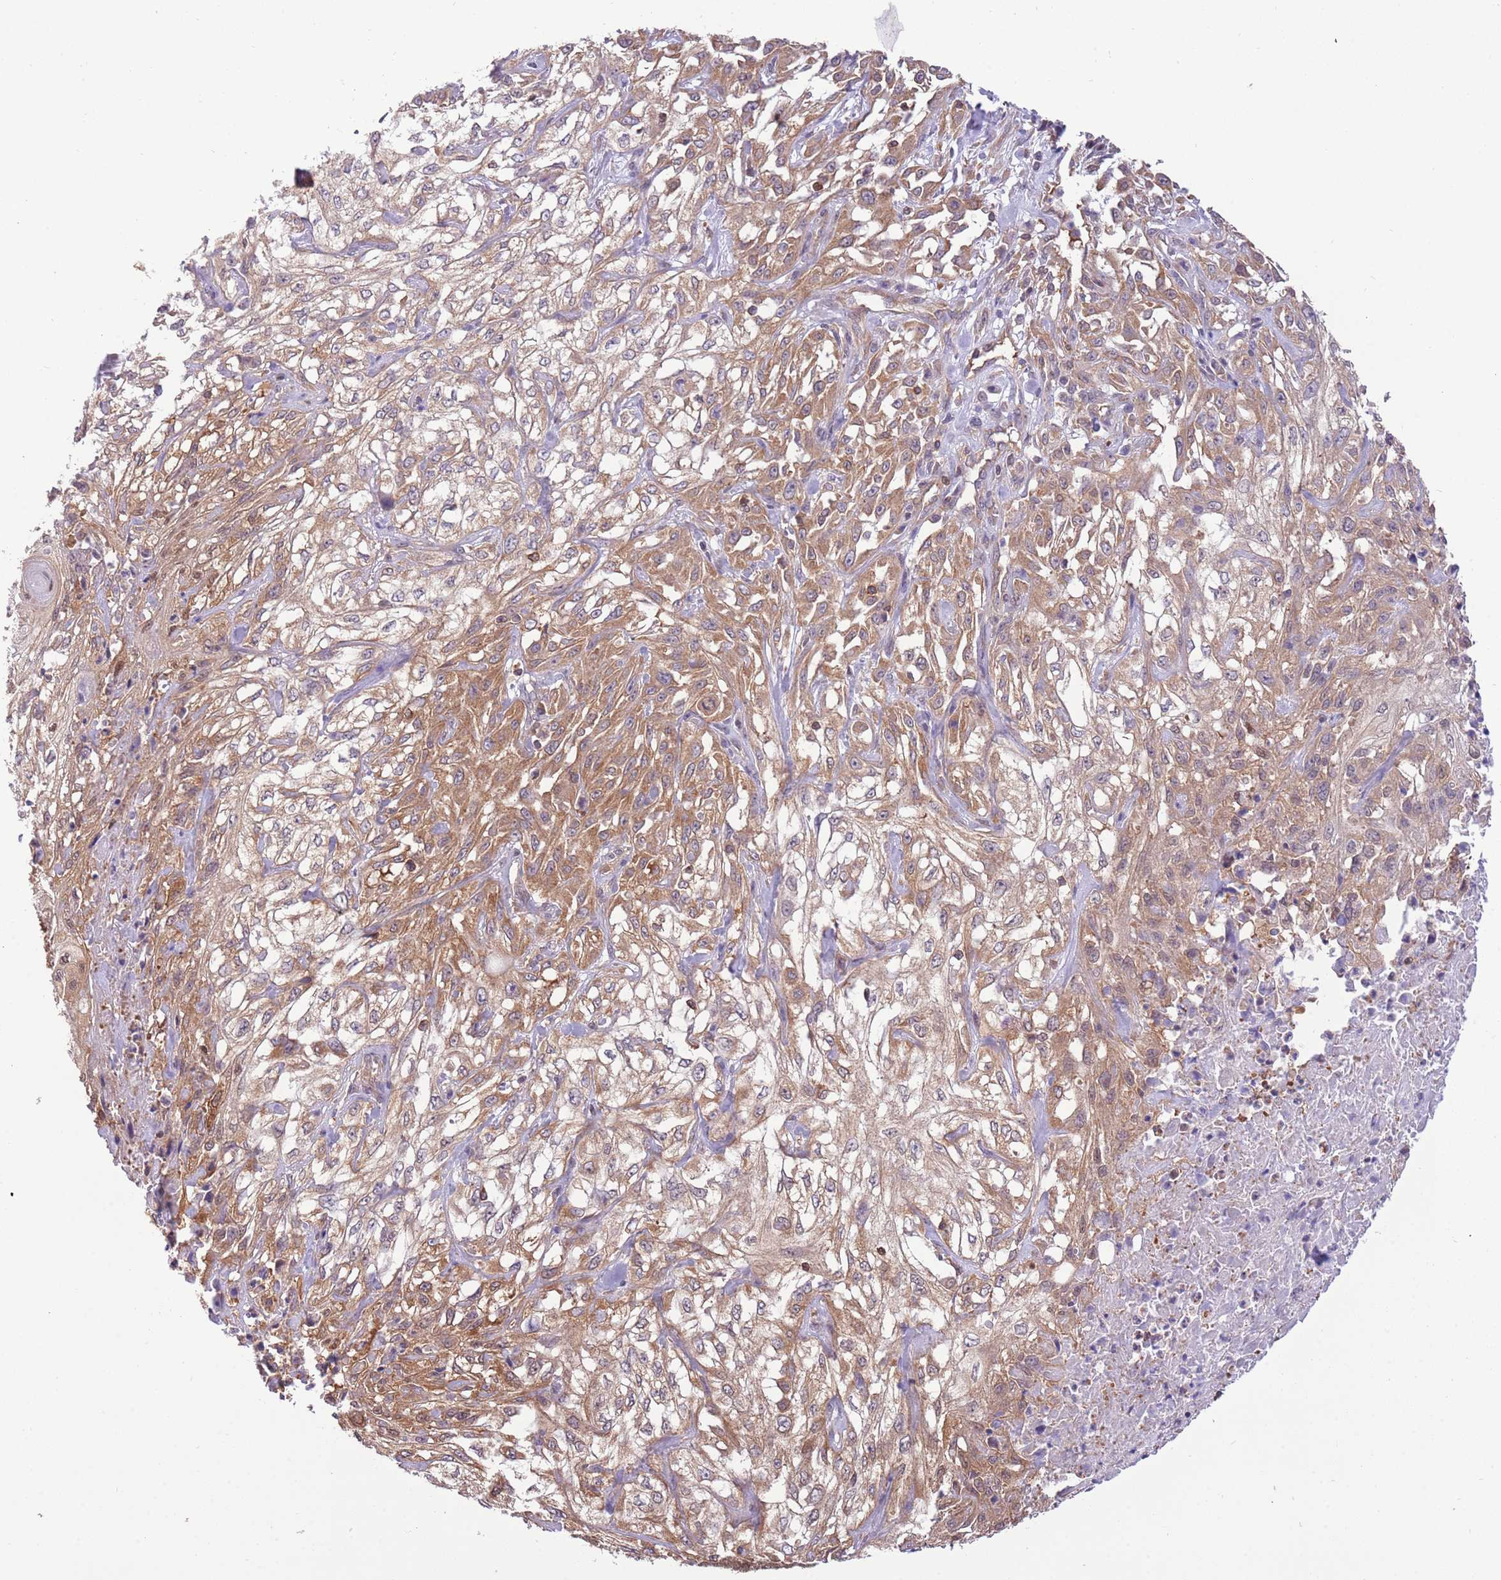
{"staining": {"intensity": "moderate", "quantity": ">75%", "location": "cytoplasmic/membranous"}, "tissue": "skin cancer", "cell_type": "Tumor cells", "image_type": "cancer", "snomed": [{"axis": "morphology", "description": "Squamous cell carcinoma, NOS"}, {"axis": "morphology", "description": "Squamous cell carcinoma, metastatic, NOS"}, {"axis": "topography", "description": "Skin"}, {"axis": "topography", "description": "Lymph node"}], "caption": "Moderate cytoplasmic/membranous protein expression is identified in about >75% of tumor cells in skin cancer. (Stains: DAB (3,3'-diaminobenzidine) in brown, nuclei in blue, Microscopy: brightfield microscopy at high magnification).", "gene": "STIP1", "patient": {"sex": "male", "age": 75}}